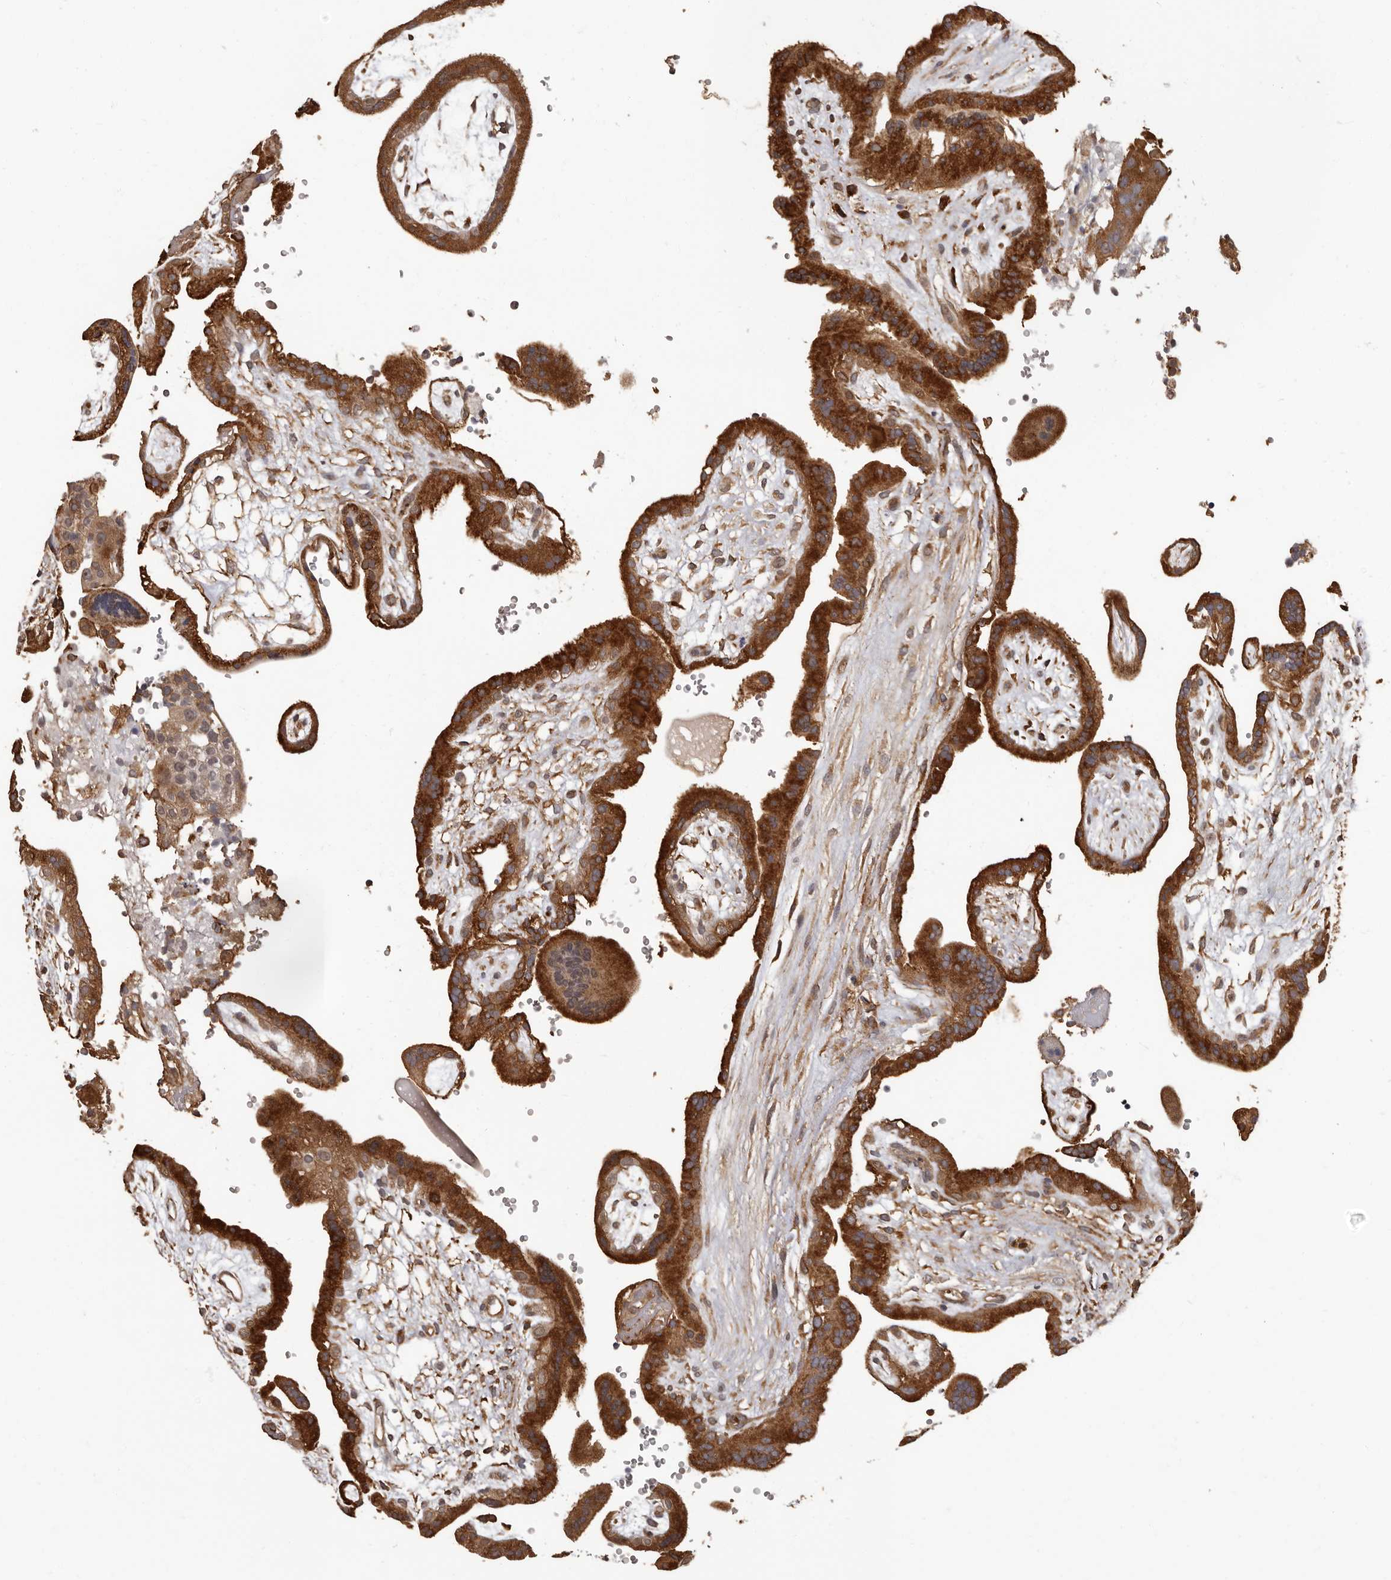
{"staining": {"intensity": "strong", "quantity": ">75%", "location": "cytoplasmic/membranous"}, "tissue": "placenta", "cell_type": "Trophoblastic cells", "image_type": "normal", "snomed": [{"axis": "morphology", "description": "Normal tissue, NOS"}, {"axis": "topography", "description": "Placenta"}], "caption": "Immunohistochemistry (IHC) (DAB (3,3'-diaminobenzidine)) staining of normal human placenta demonstrates strong cytoplasmic/membranous protein expression in about >75% of trophoblastic cells.", "gene": "SLITRK6", "patient": {"sex": "female", "age": 18}}